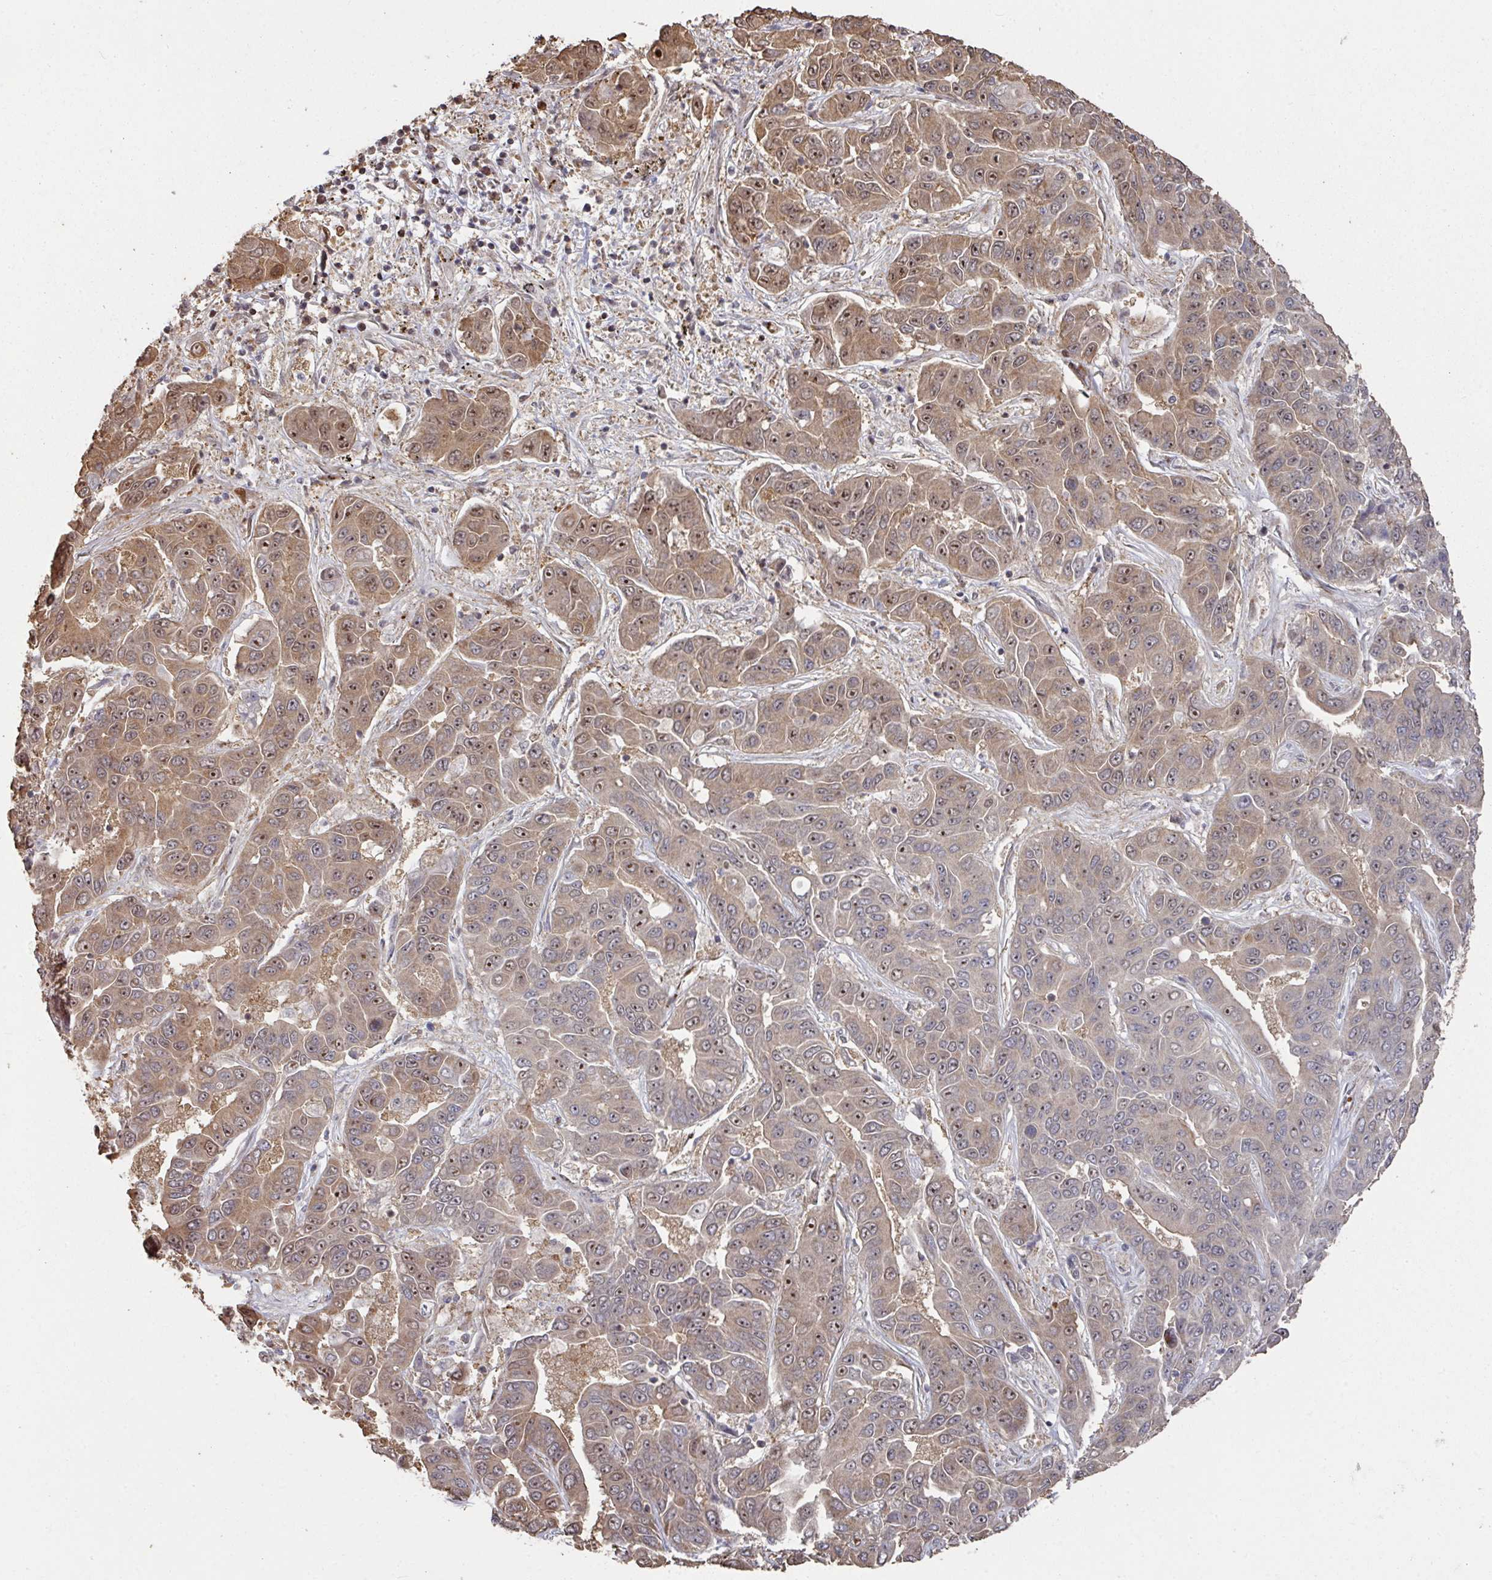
{"staining": {"intensity": "moderate", "quantity": "25%-75%", "location": "cytoplasmic/membranous,nuclear"}, "tissue": "liver cancer", "cell_type": "Tumor cells", "image_type": "cancer", "snomed": [{"axis": "morphology", "description": "Cholangiocarcinoma"}, {"axis": "topography", "description": "Liver"}], "caption": "Immunohistochemical staining of human cholangiocarcinoma (liver) exhibits medium levels of moderate cytoplasmic/membranous and nuclear protein staining in about 25%-75% of tumor cells.", "gene": "CA7", "patient": {"sex": "female", "age": 52}}